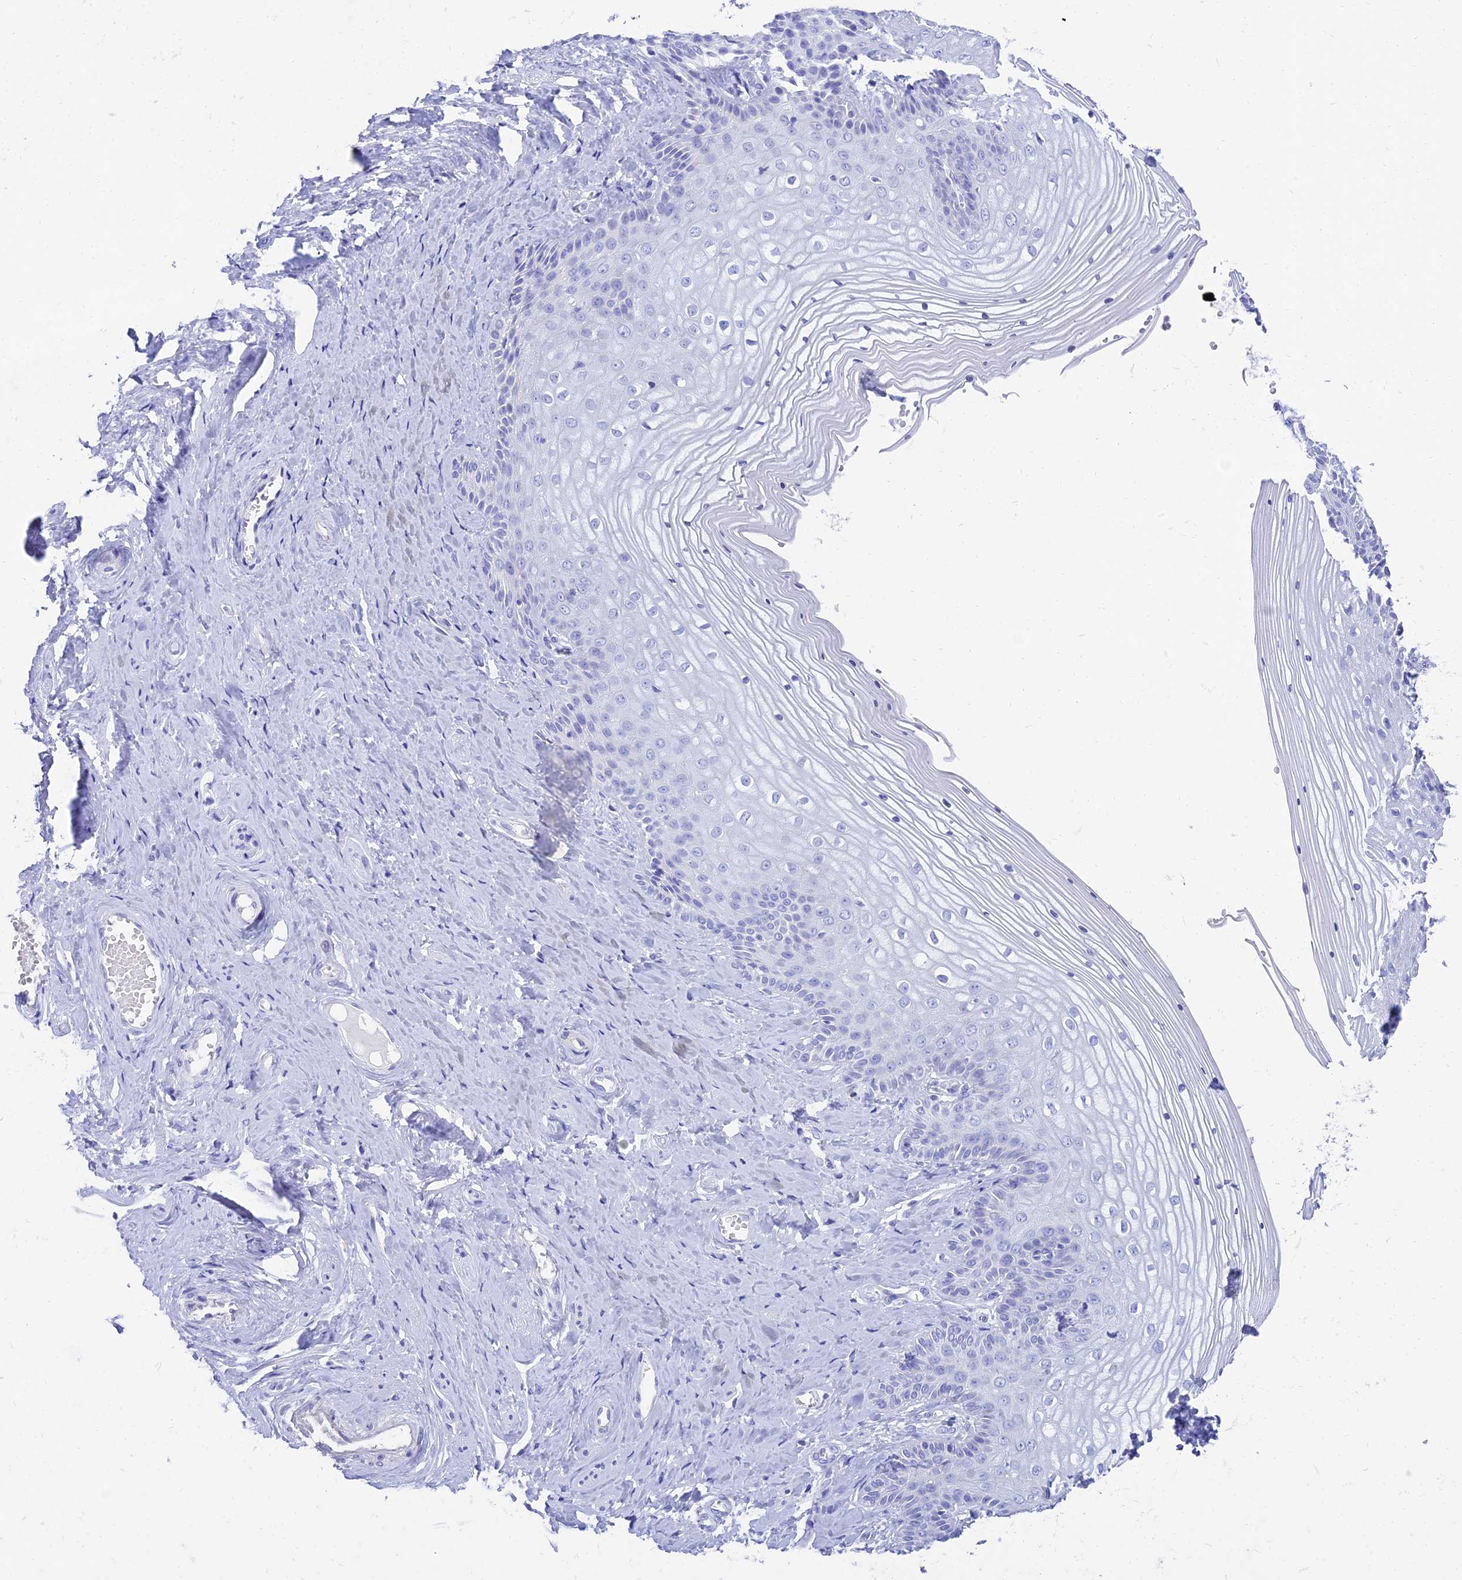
{"staining": {"intensity": "negative", "quantity": "none", "location": "none"}, "tissue": "vagina", "cell_type": "Squamous epithelial cells", "image_type": "normal", "snomed": [{"axis": "morphology", "description": "Normal tissue, NOS"}, {"axis": "topography", "description": "Vagina"}, {"axis": "topography", "description": "Cervix"}], "caption": "Photomicrograph shows no significant protein staining in squamous epithelial cells of unremarkable vagina.", "gene": "TAC3", "patient": {"sex": "female", "age": 40}}